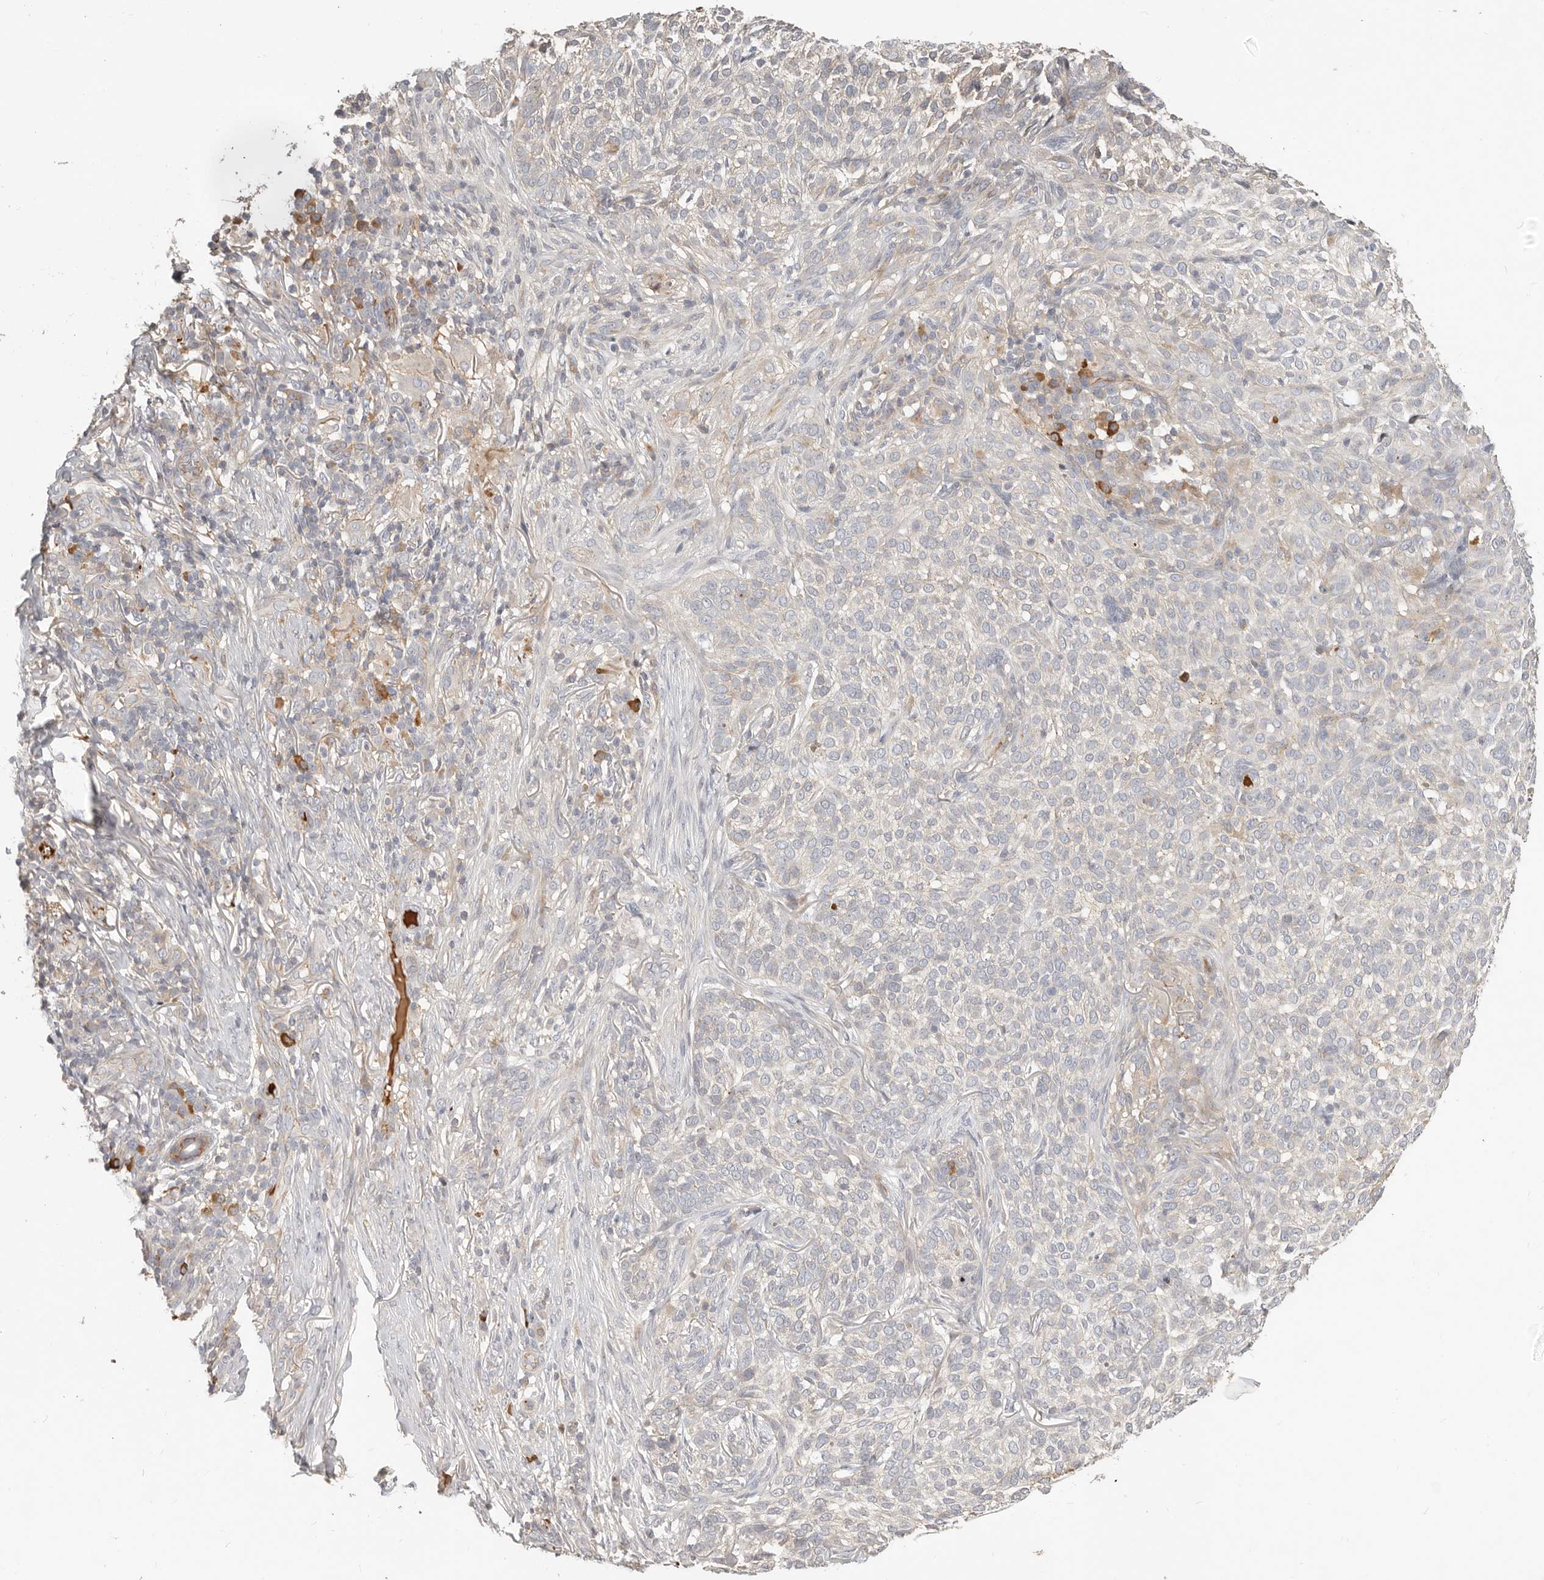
{"staining": {"intensity": "negative", "quantity": "none", "location": "none"}, "tissue": "skin cancer", "cell_type": "Tumor cells", "image_type": "cancer", "snomed": [{"axis": "morphology", "description": "Basal cell carcinoma"}, {"axis": "topography", "description": "Skin"}], "caption": "Basal cell carcinoma (skin) was stained to show a protein in brown. There is no significant expression in tumor cells. (IHC, brightfield microscopy, high magnification).", "gene": "MTFR2", "patient": {"sex": "female", "age": 64}}